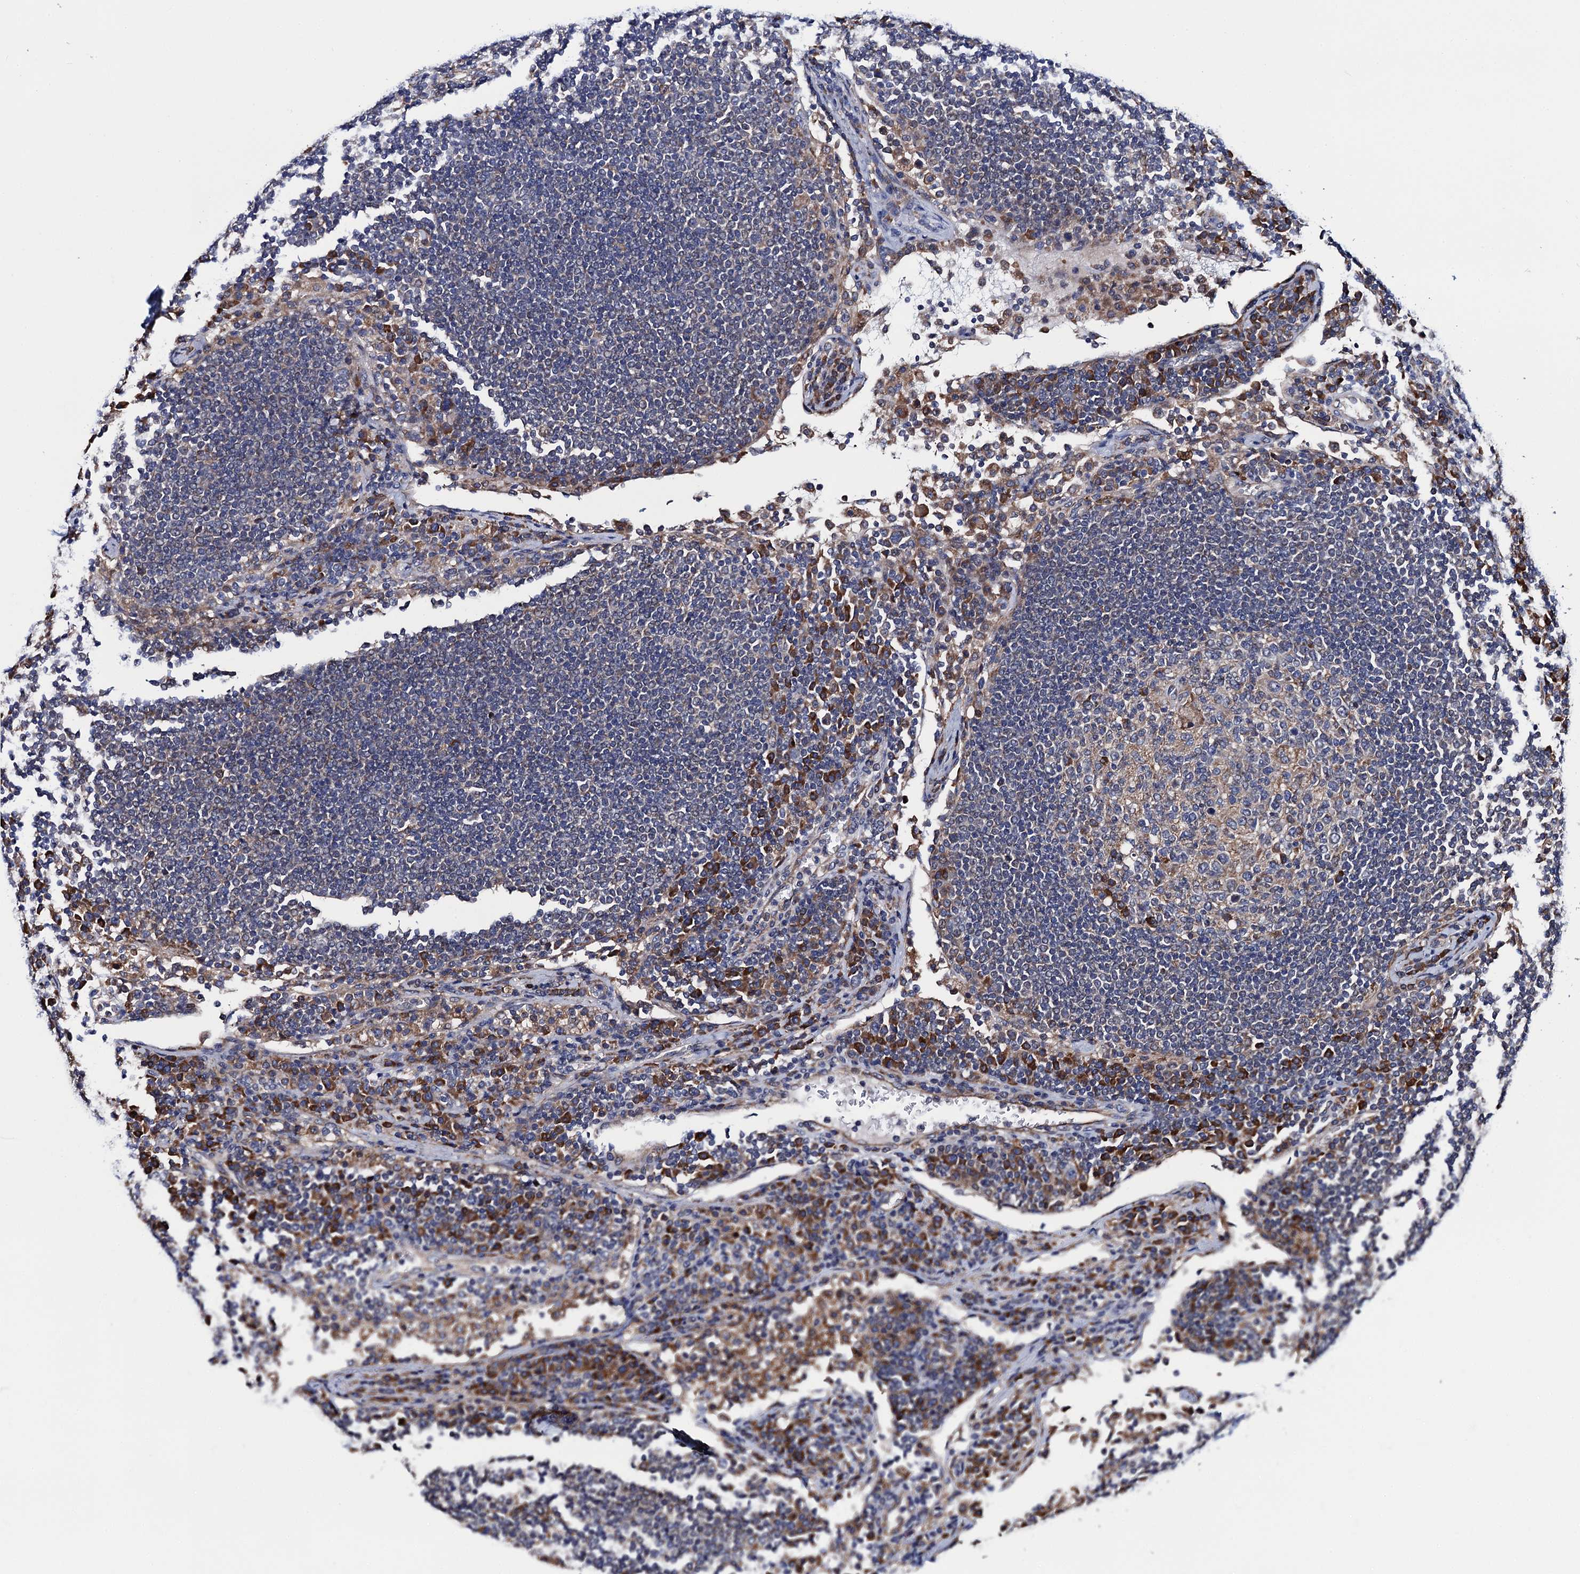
{"staining": {"intensity": "moderate", "quantity": "<25%", "location": "cytoplasmic/membranous"}, "tissue": "lymph node", "cell_type": "Germinal center cells", "image_type": "normal", "snomed": [{"axis": "morphology", "description": "Normal tissue, NOS"}, {"axis": "topography", "description": "Lymph node"}], "caption": "Human lymph node stained with a protein marker demonstrates moderate staining in germinal center cells.", "gene": "PGLS", "patient": {"sex": "female", "age": 53}}